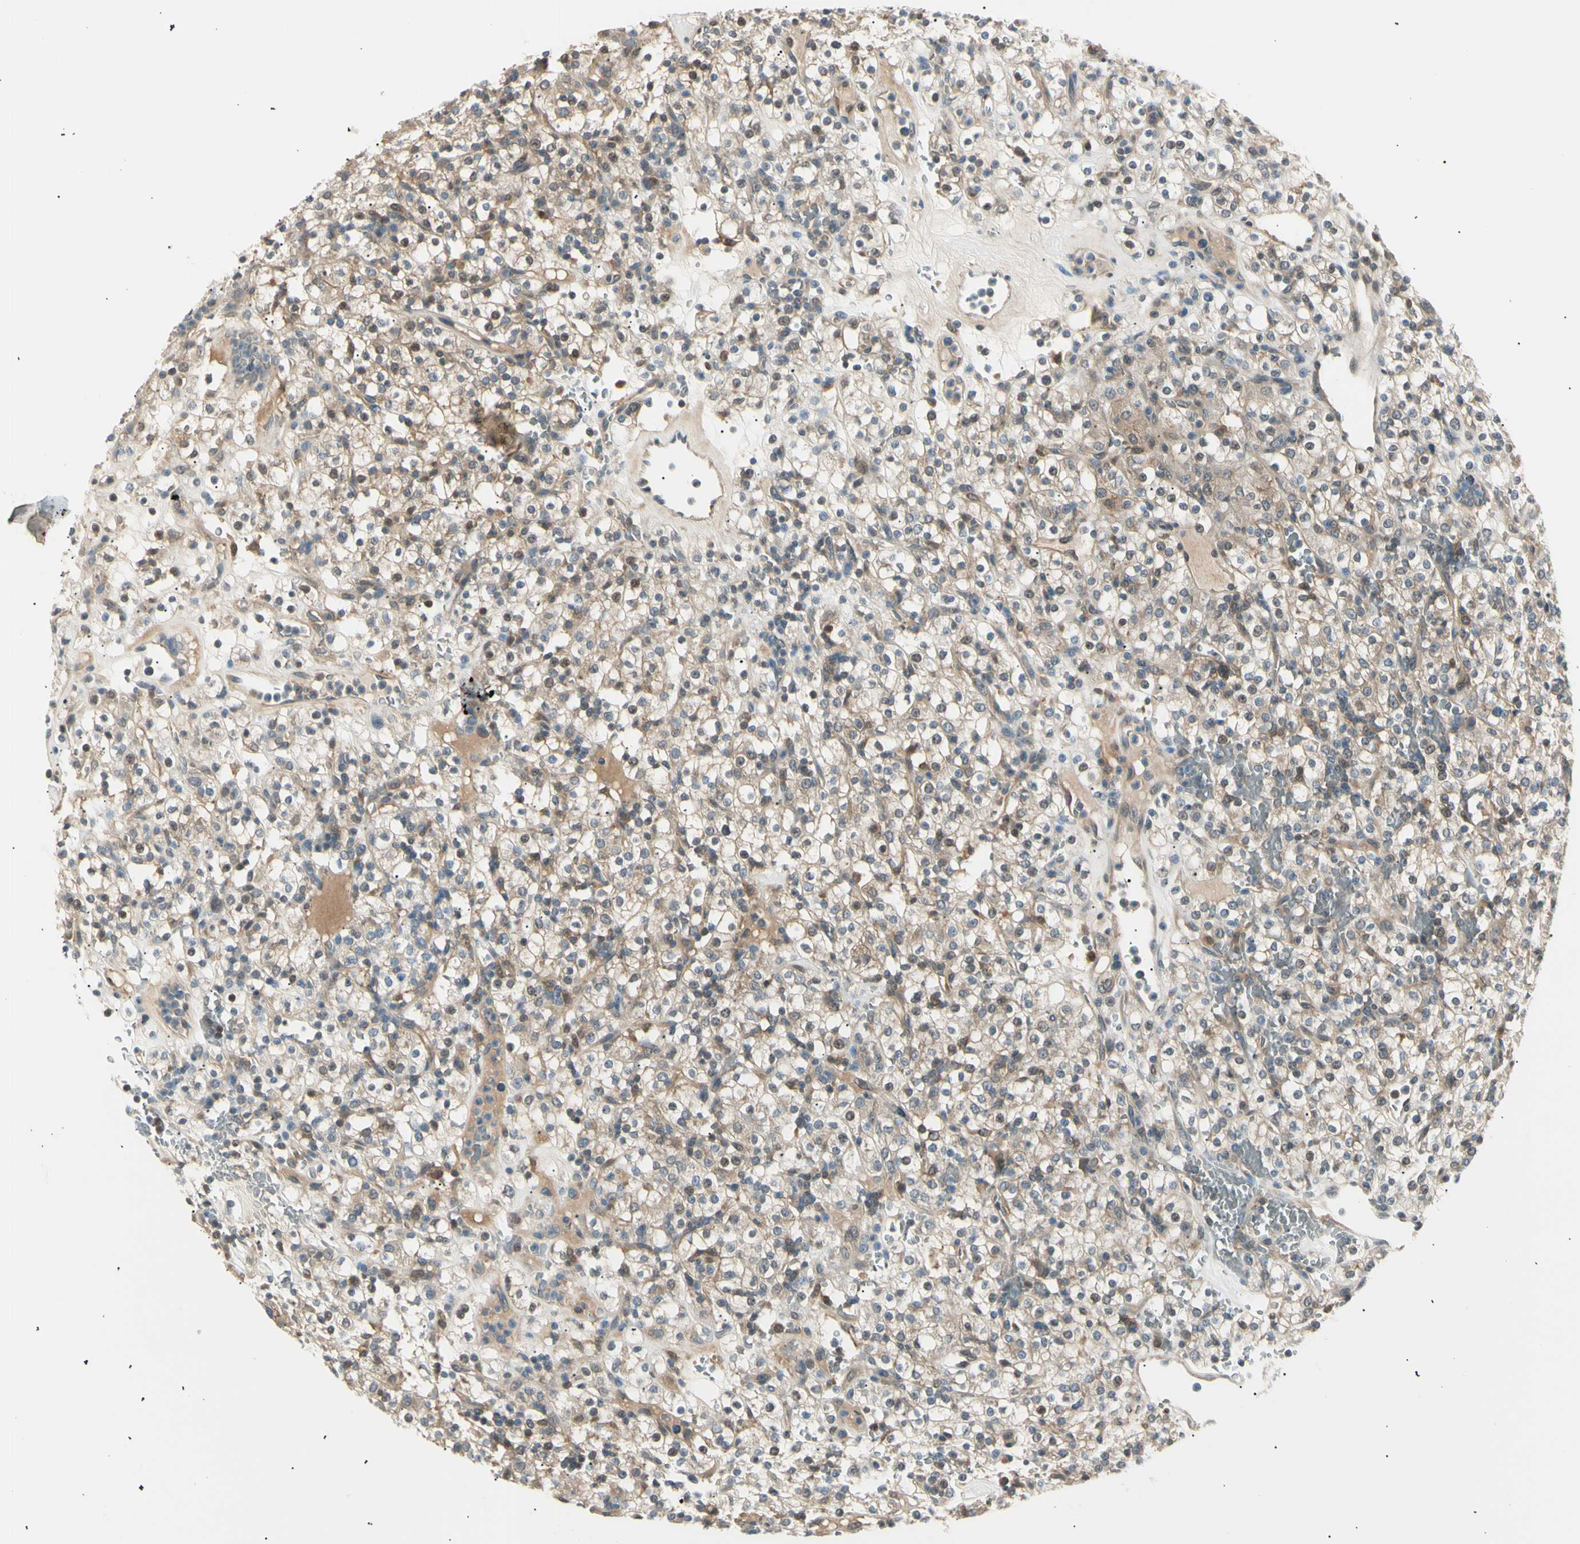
{"staining": {"intensity": "moderate", "quantity": ">75%", "location": "cytoplasmic/membranous,nuclear"}, "tissue": "renal cancer", "cell_type": "Tumor cells", "image_type": "cancer", "snomed": [{"axis": "morphology", "description": "Normal tissue, NOS"}, {"axis": "morphology", "description": "Adenocarcinoma, NOS"}, {"axis": "topography", "description": "Kidney"}], "caption": "A photomicrograph of human adenocarcinoma (renal) stained for a protein demonstrates moderate cytoplasmic/membranous and nuclear brown staining in tumor cells.", "gene": "LHPP", "patient": {"sex": "female", "age": 72}}